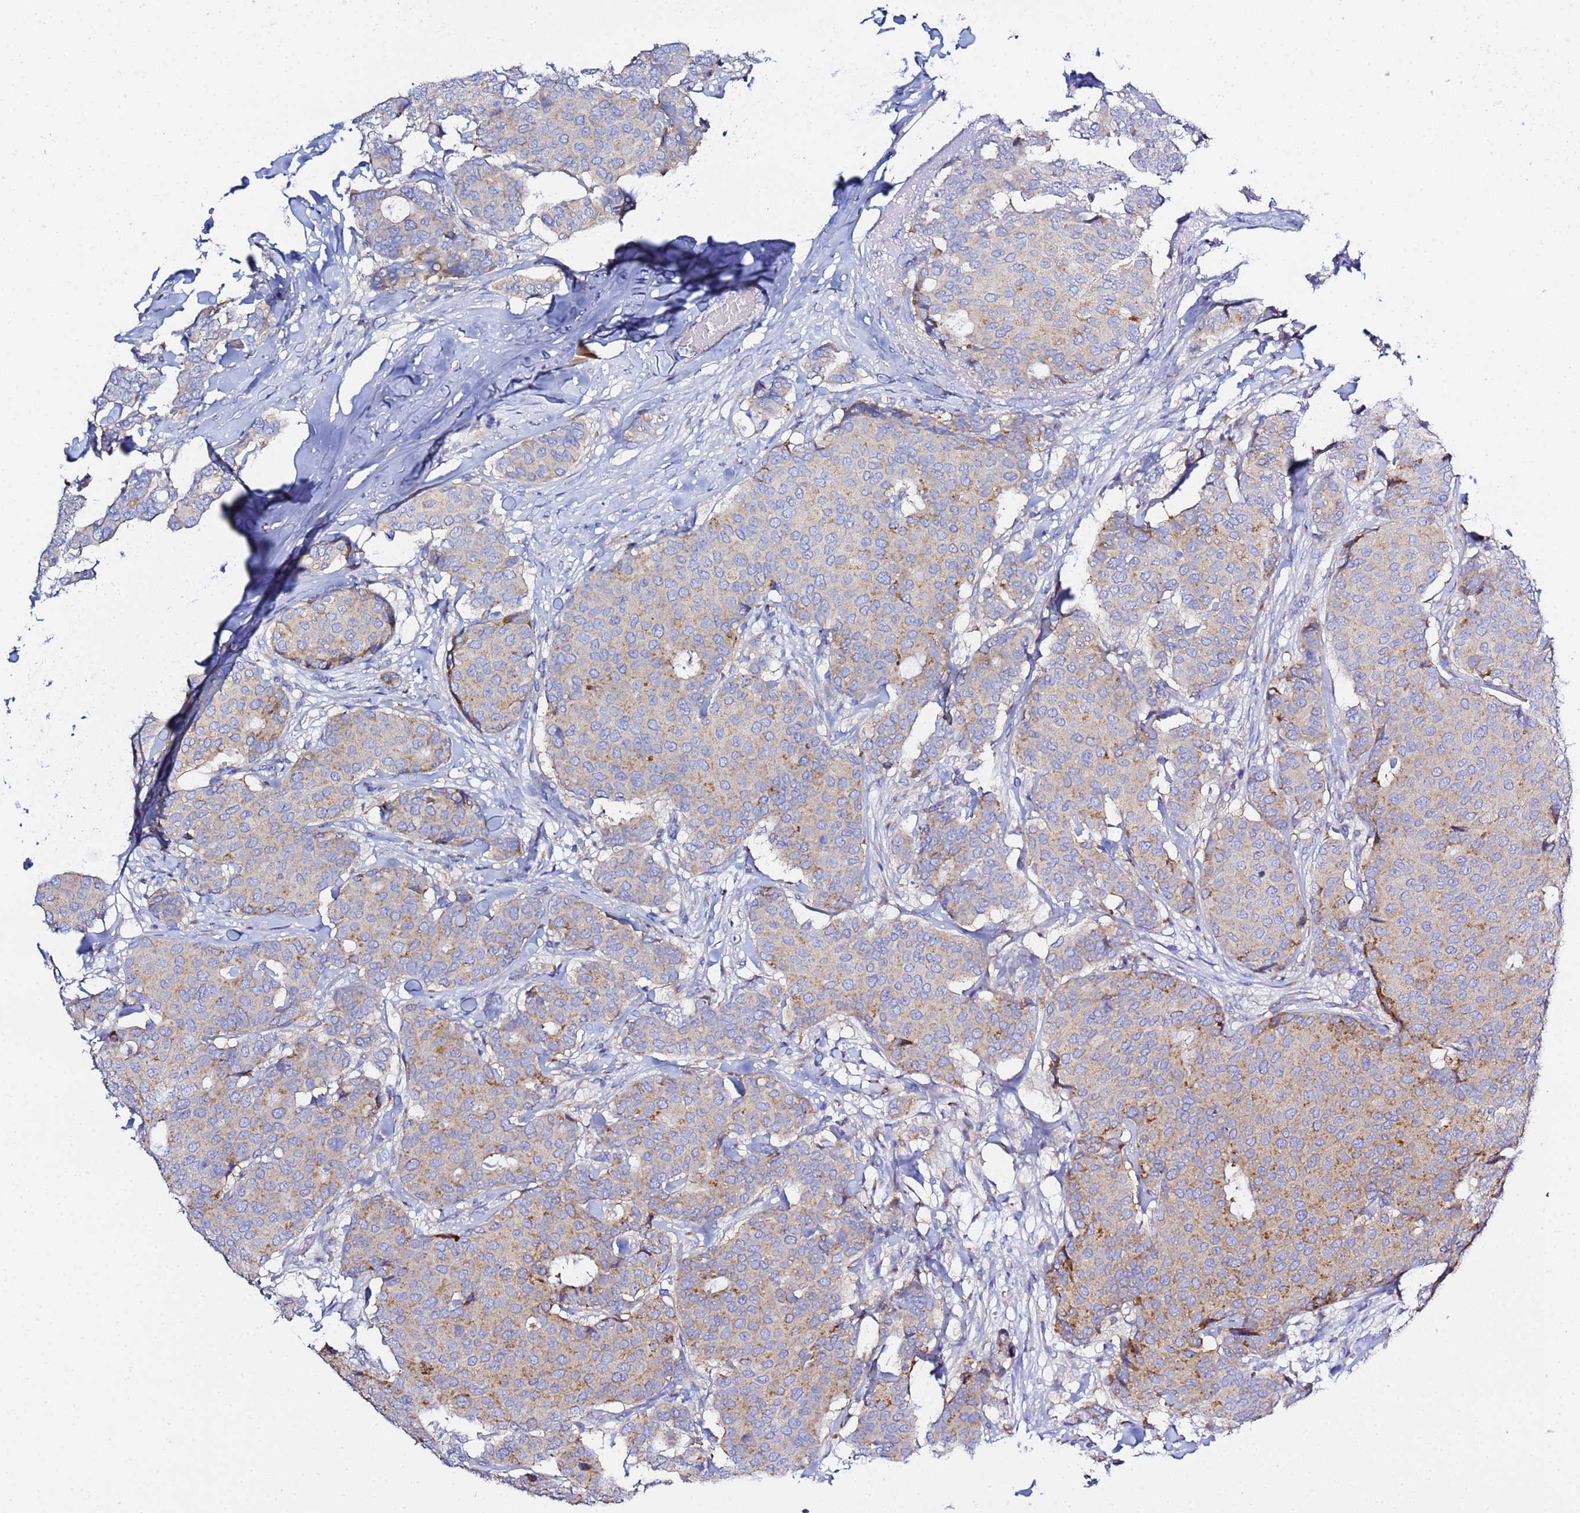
{"staining": {"intensity": "moderate", "quantity": "<25%", "location": "cytoplasmic/membranous"}, "tissue": "breast cancer", "cell_type": "Tumor cells", "image_type": "cancer", "snomed": [{"axis": "morphology", "description": "Duct carcinoma"}, {"axis": "topography", "description": "Breast"}], "caption": "Immunohistochemistry image of breast infiltrating ductal carcinoma stained for a protein (brown), which displays low levels of moderate cytoplasmic/membranous expression in about <25% of tumor cells.", "gene": "VTI1B", "patient": {"sex": "female", "age": 75}}